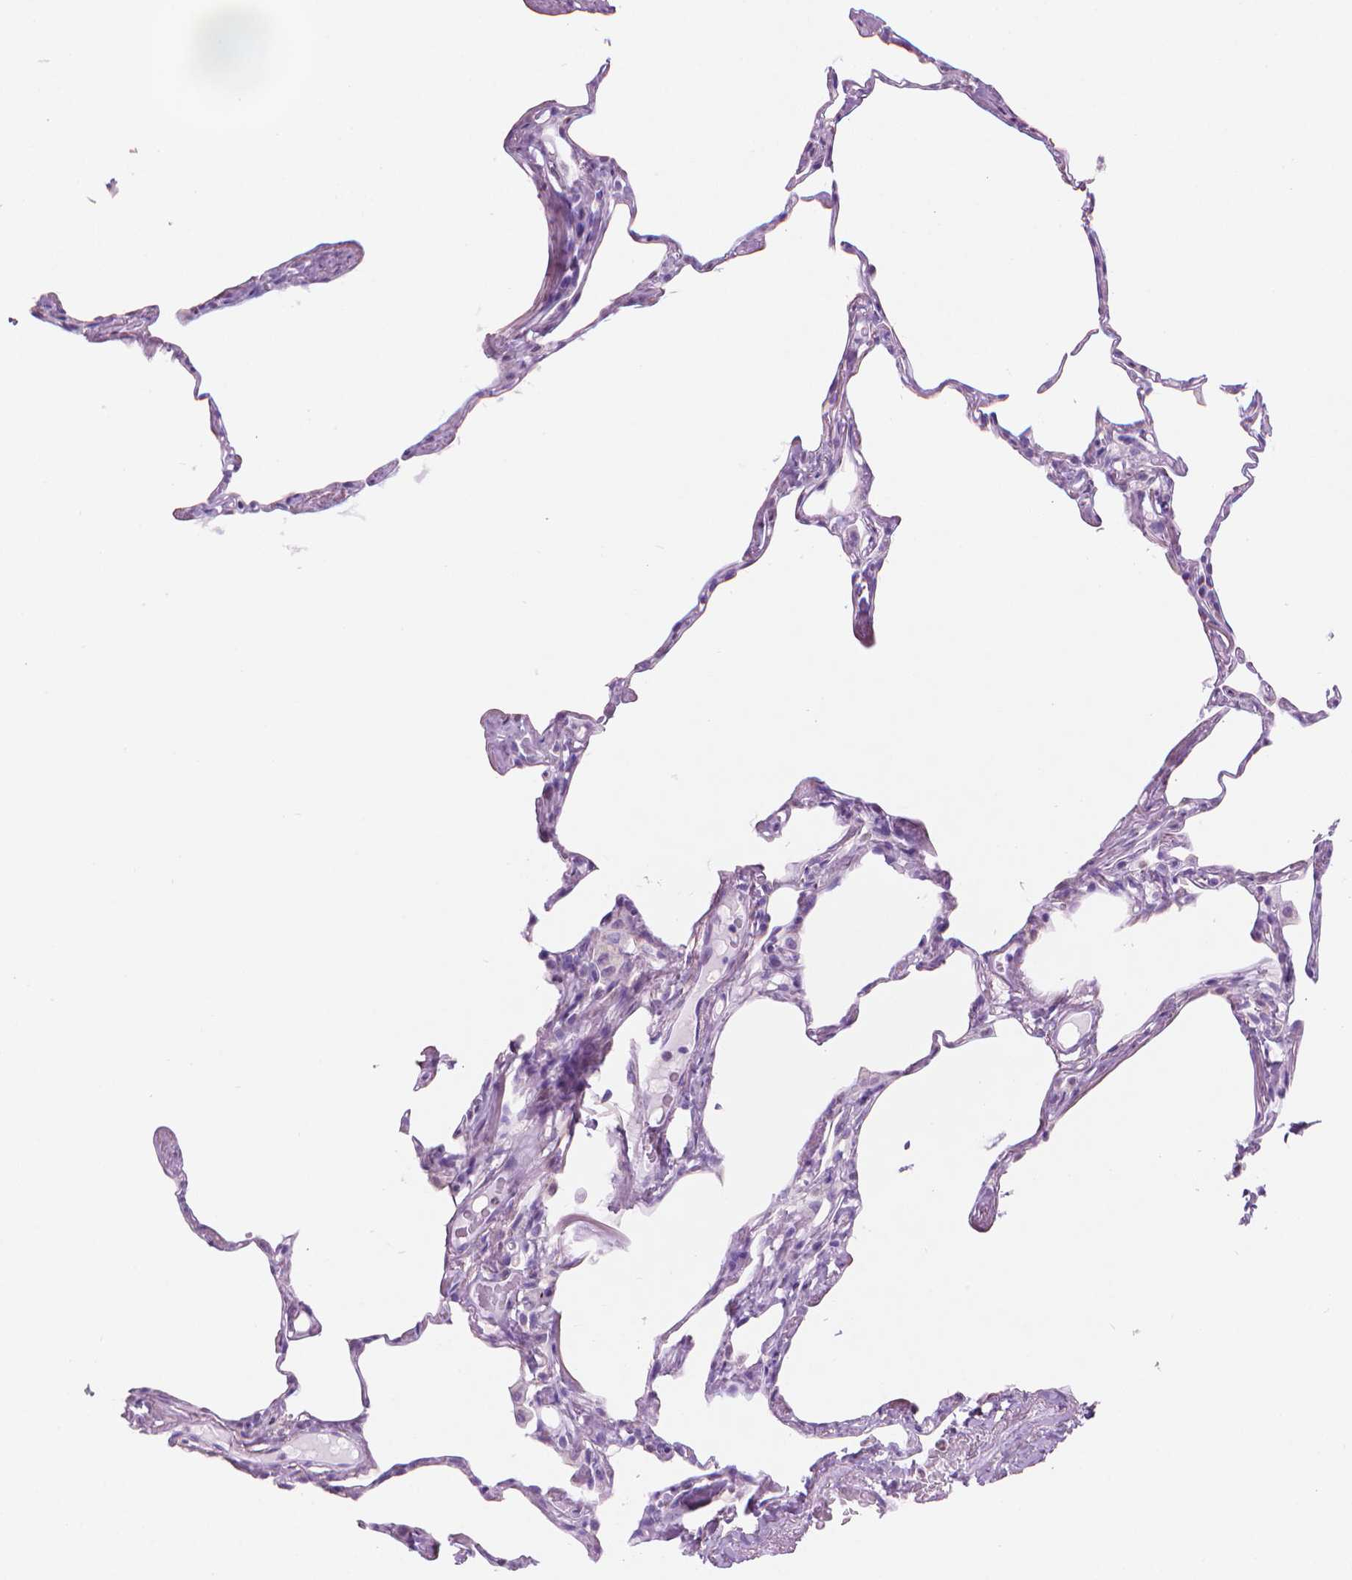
{"staining": {"intensity": "negative", "quantity": "none", "location": "none"}, "tissue": "lung", "cell_type": "Alveolar cells", "image_type": "normal", "snomed": [{"axis": "morphology", "description": "Normal tissue, NOS"}, {"axis": "topography", "description": "Lung"}], "caption": "IHC of unremarkable human lung shows no expression in alveolar cells. (Brightfield microscopy of DAB (3,3'-diaminobenzidine) immunohistochemistry at high magnification).", "gene": "TTC29", "patient": {"sex": "male", "age": 65}}